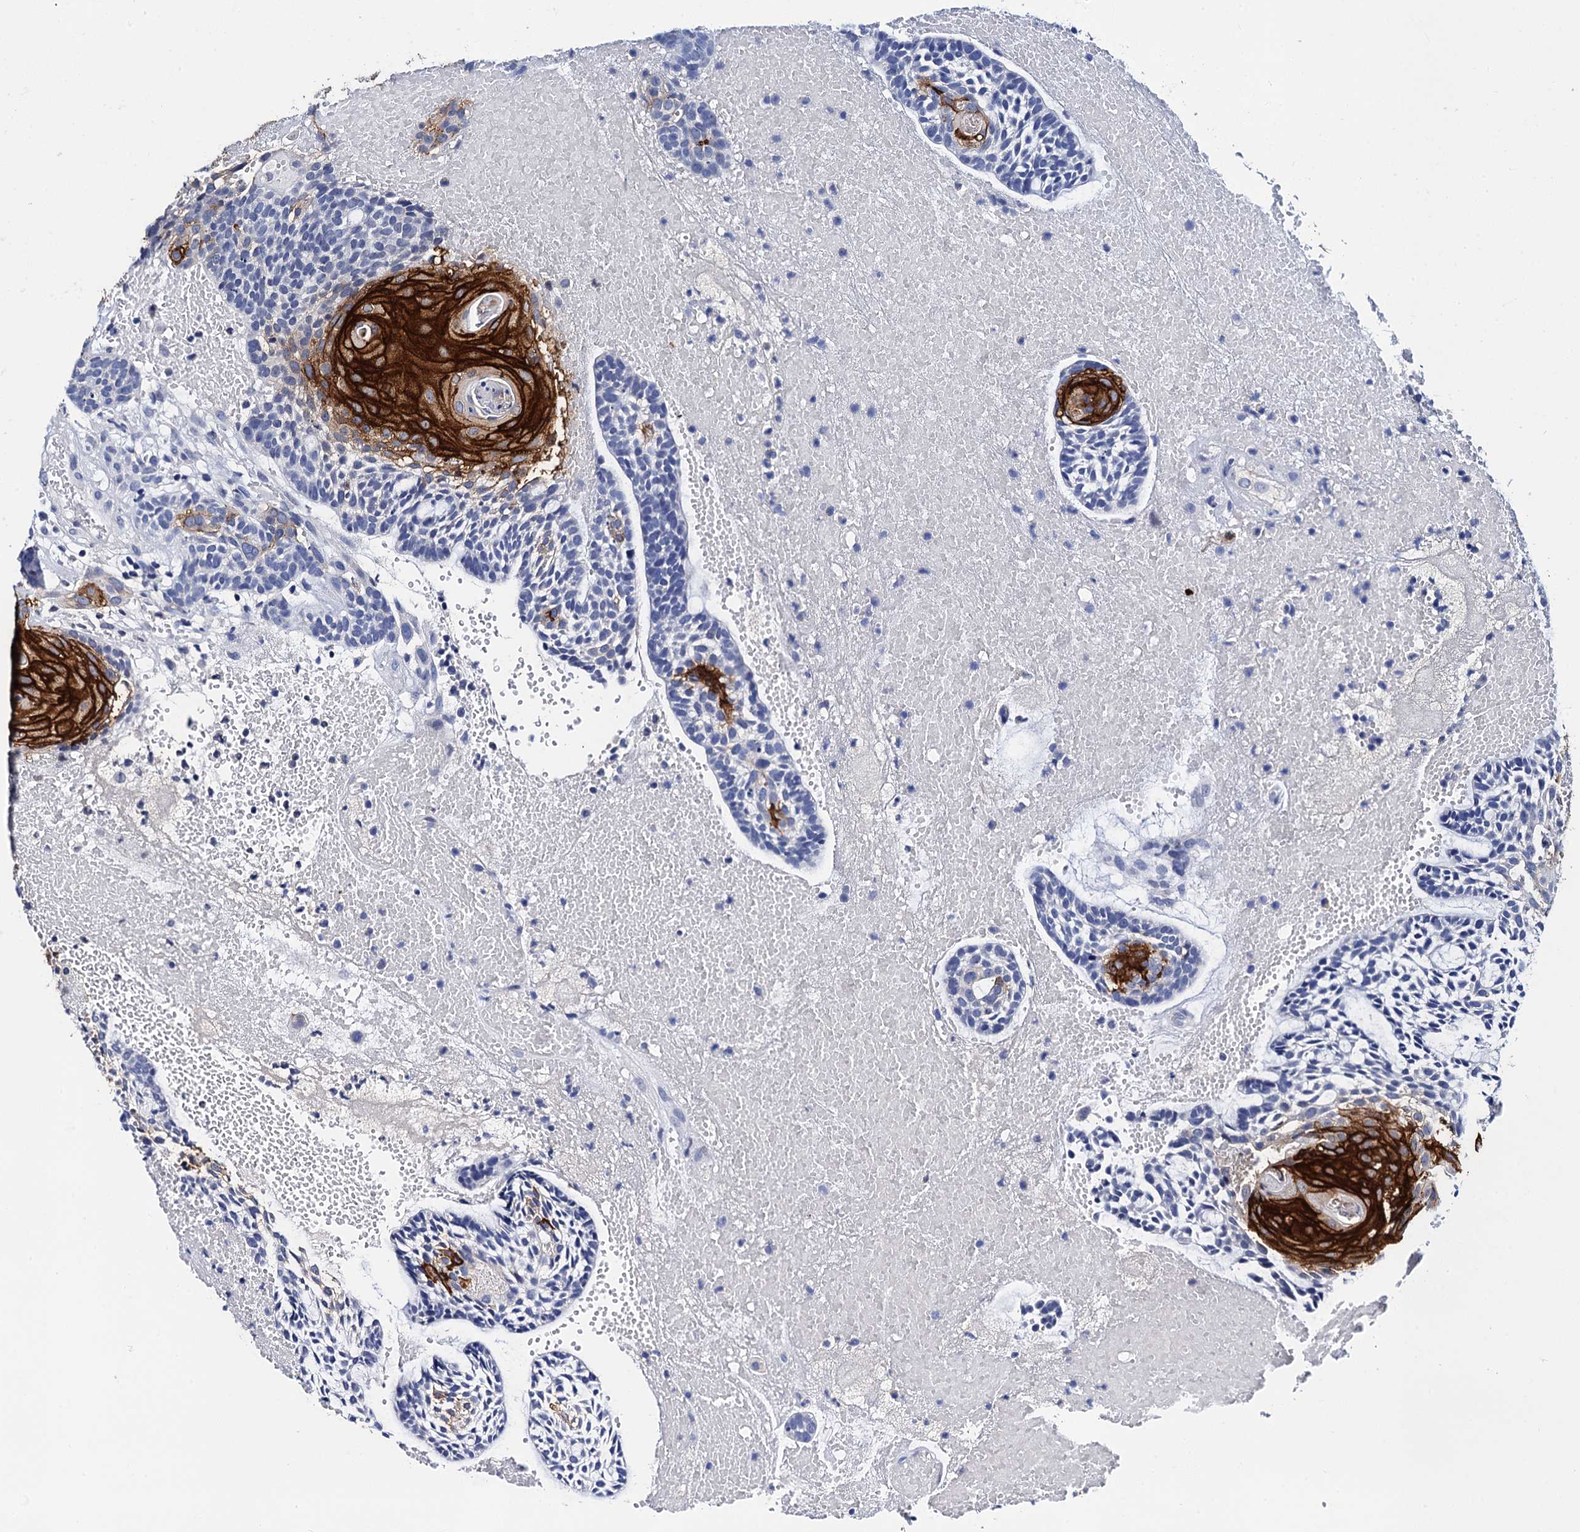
{"staining": {"intensity": "strong", "quantity": "<25%", "location": "cytoplasmic/membranous"}, "tissue": "head and neck cancer", "cell_type": "Tumor cells", "image_type": "cancer", "snomed": [{"axis": "morphology", "description": "Adenocarcinoma, NOS"}, {"axis": "topography", "description": "Subcutis"}, {"axis": "topography", "description": "Head-Neck"}], "caption": "Immunohistochemistry (IHC) (DAB) staining of head and neck adenocarcinoma displays strong cytoplasmic/membranous protein expression in about <25% of tumor cells. Nuclei are stained in blue.", "gene": "LYPD3", "patient": {"sex": "female", "age": 73}}